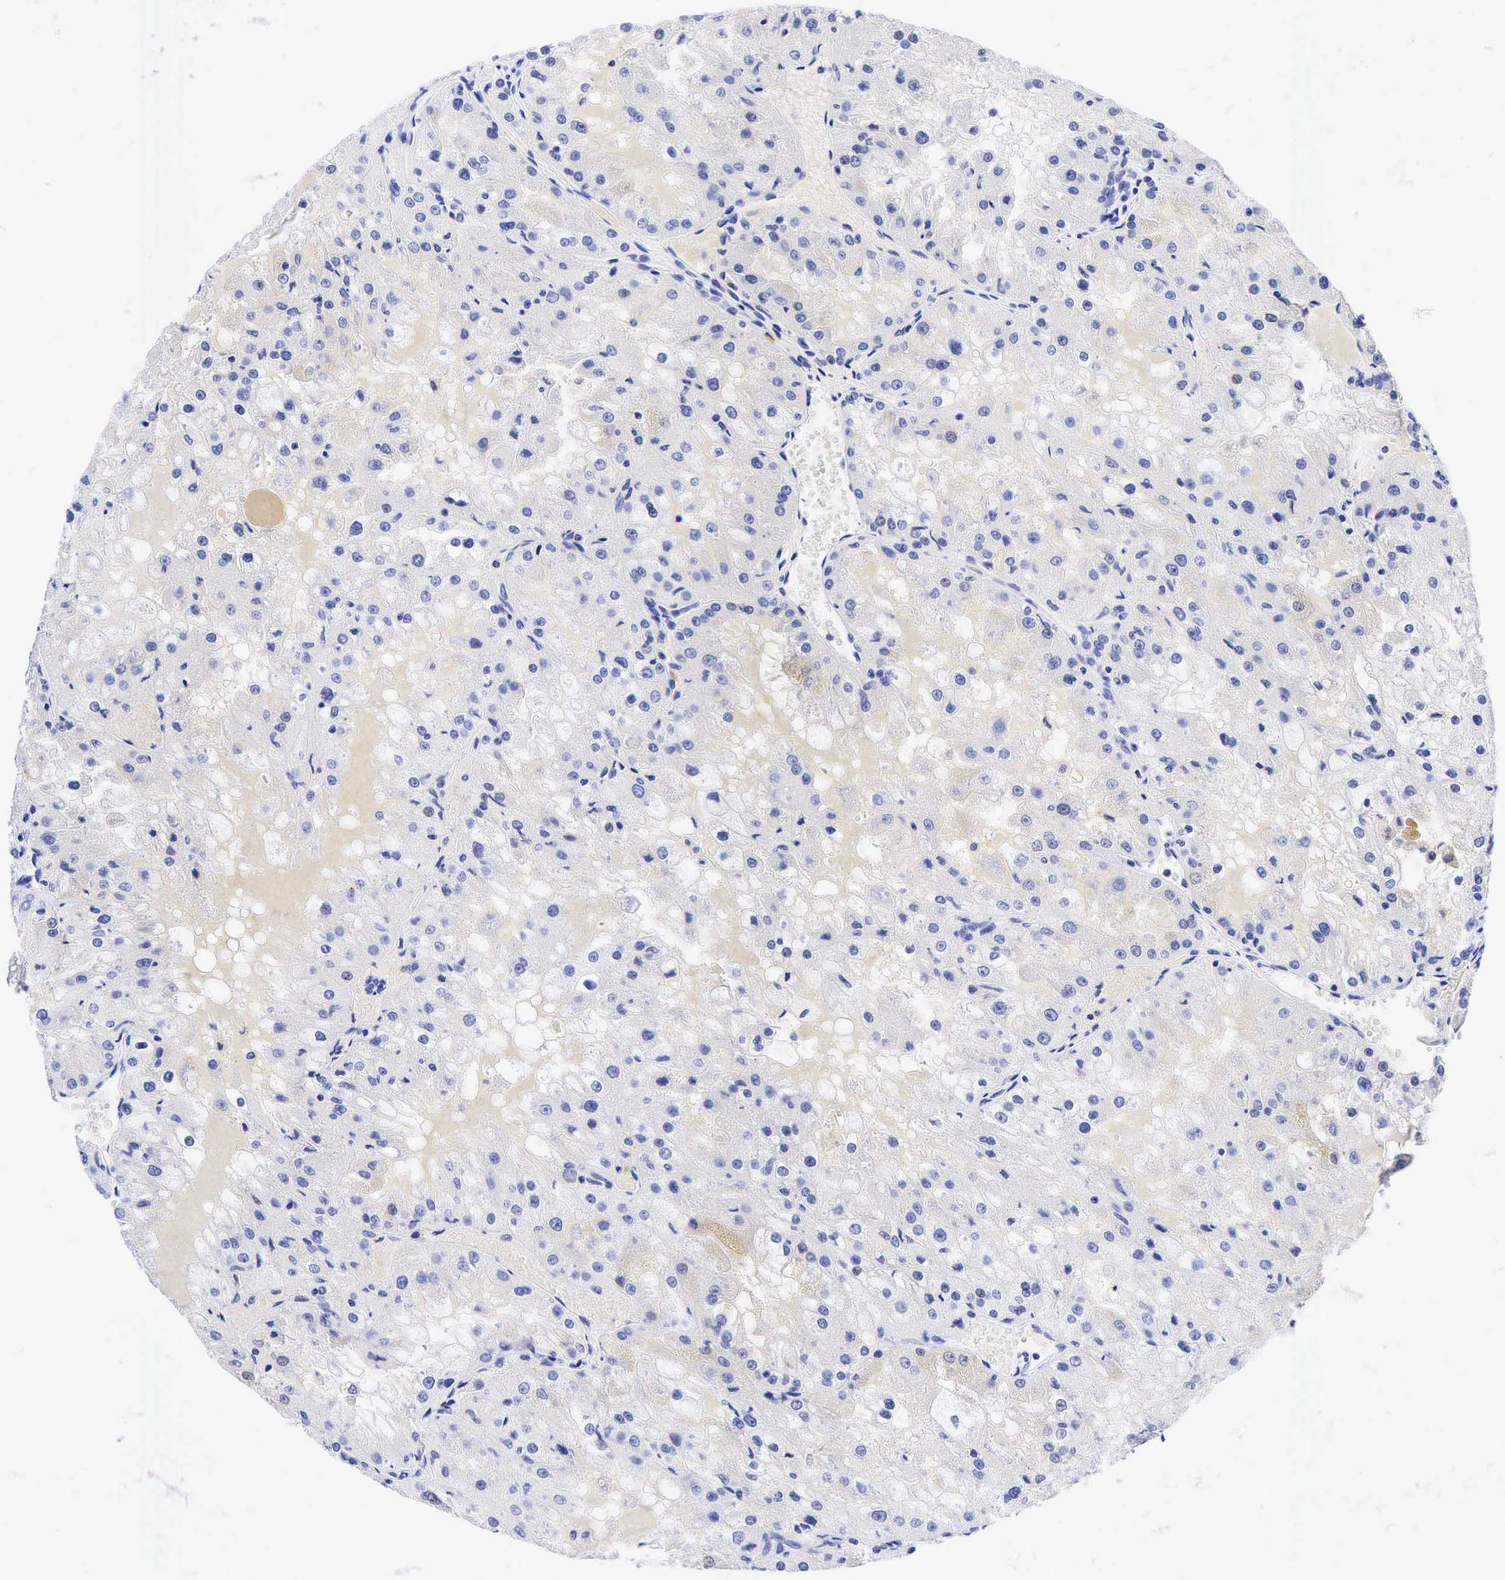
{"staining": {"intensity": "negative", "quantity": "none", "location": "none"}, "tissue": "renal cancer", "cell_type": "Tumor cells", "image_type": "cancer", "snomed": [{"axis": "morphology", "description": "Adenocarcinoma, NOS"}, {"axis": "topography", "description": "Kidney"}], "caption": "Adenocarcinoma (renal) was stained to show a protein in brown. There is no significant positivity in tumor cells.", "gene": "TNFRSF8", "patient": {"sex": "female", "age": 74}}